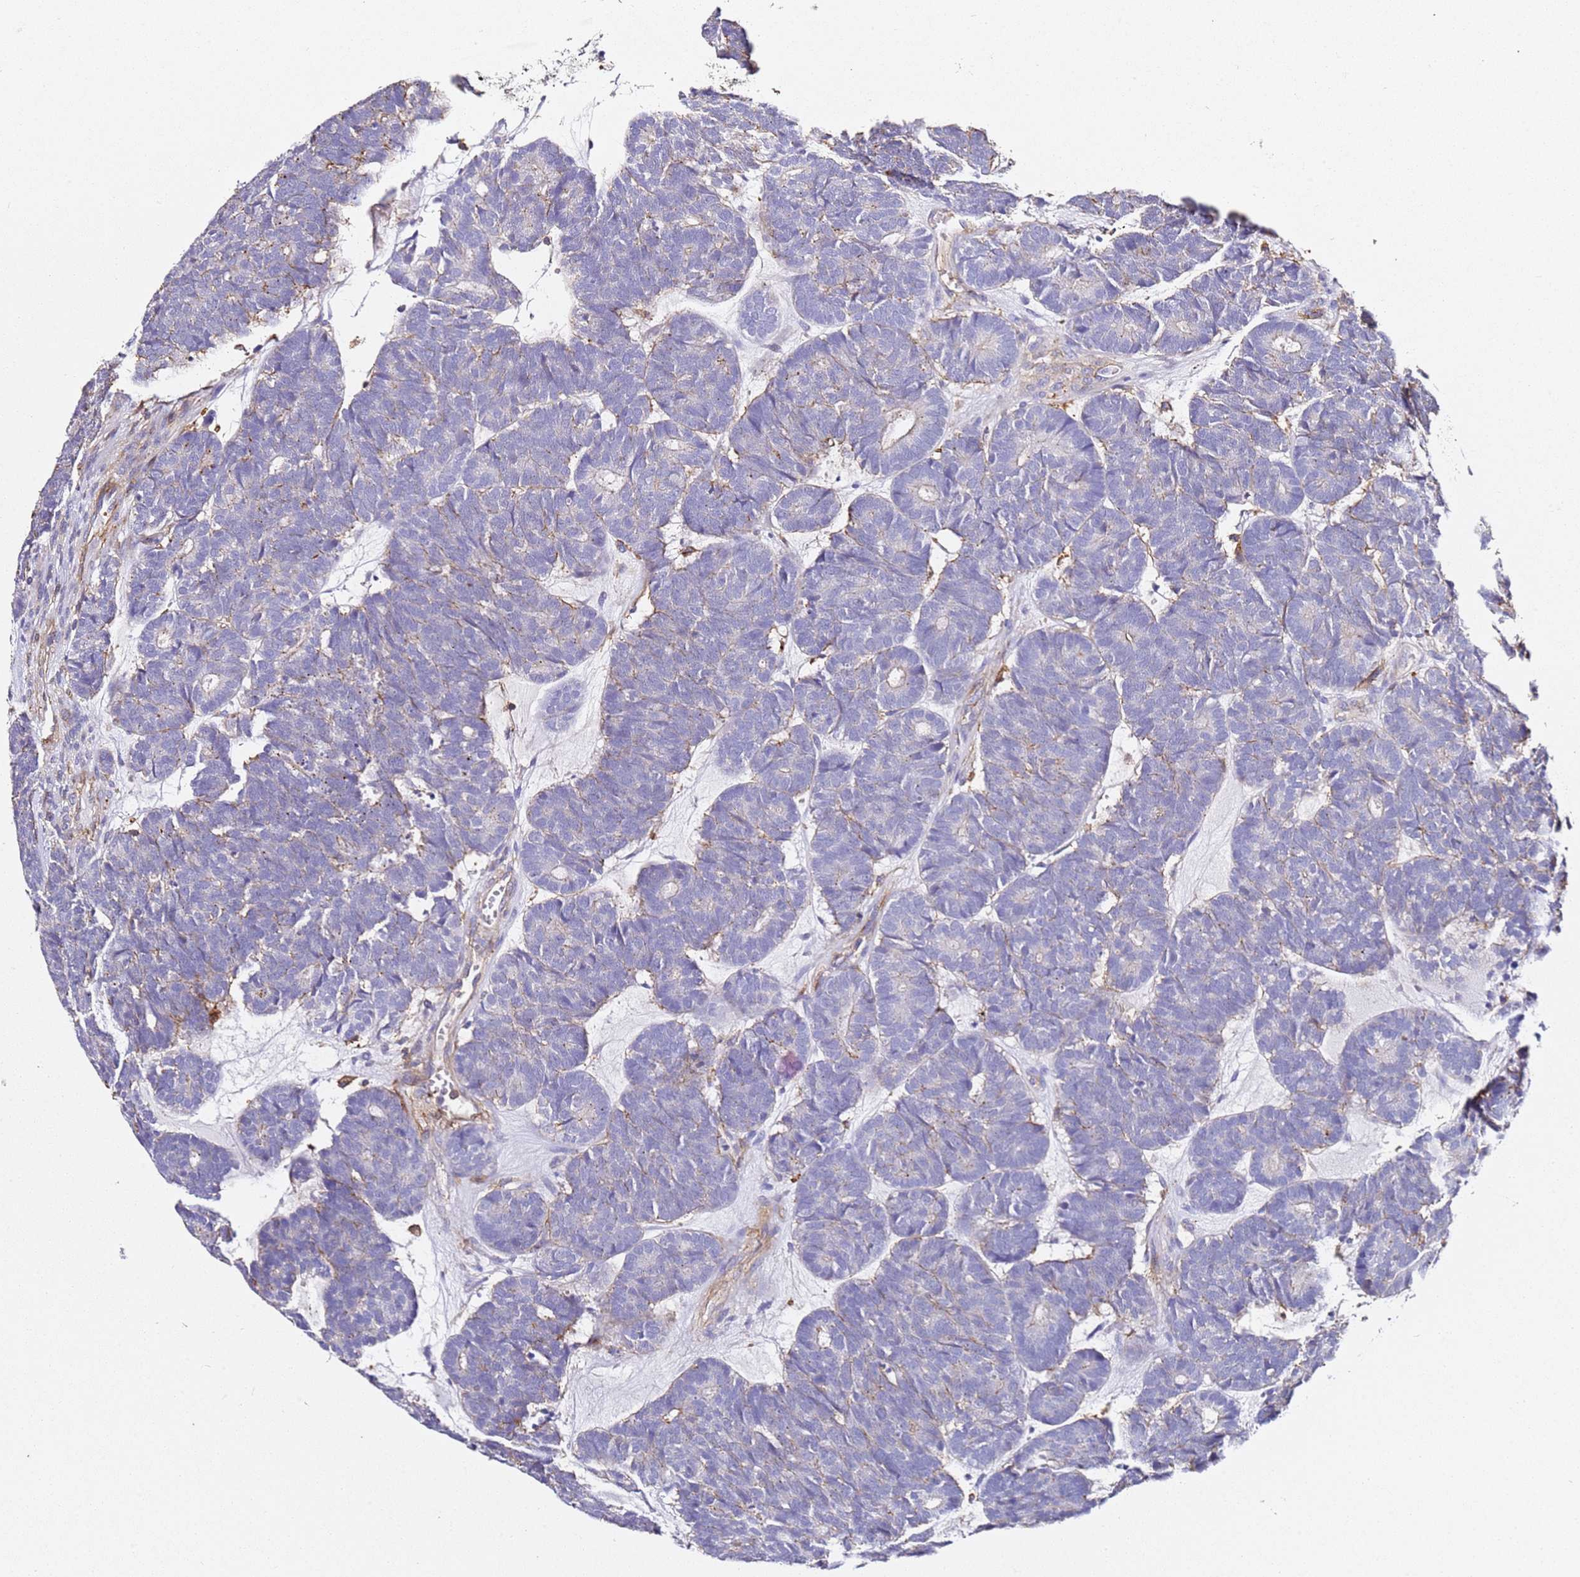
{"staining": {"intensity": "negative", "quantity": "none", "location": "none"}, "tissue": "head and neck cancer", "cell_type": "Tumor cells", "image_type": "cancer", "snomed": [{"axis": "morphology", "description": "Adenocarcinoma, NOS"}, {"axis": "topography", "description": "Head-Neck"}], "caption": "This is a histopathology image of immunohistochemistry staining of head and neck cancer, which shows no staining in tumor cells.", "gene": "ZNF671", "patient": {"sex": "female", "age": 81}}